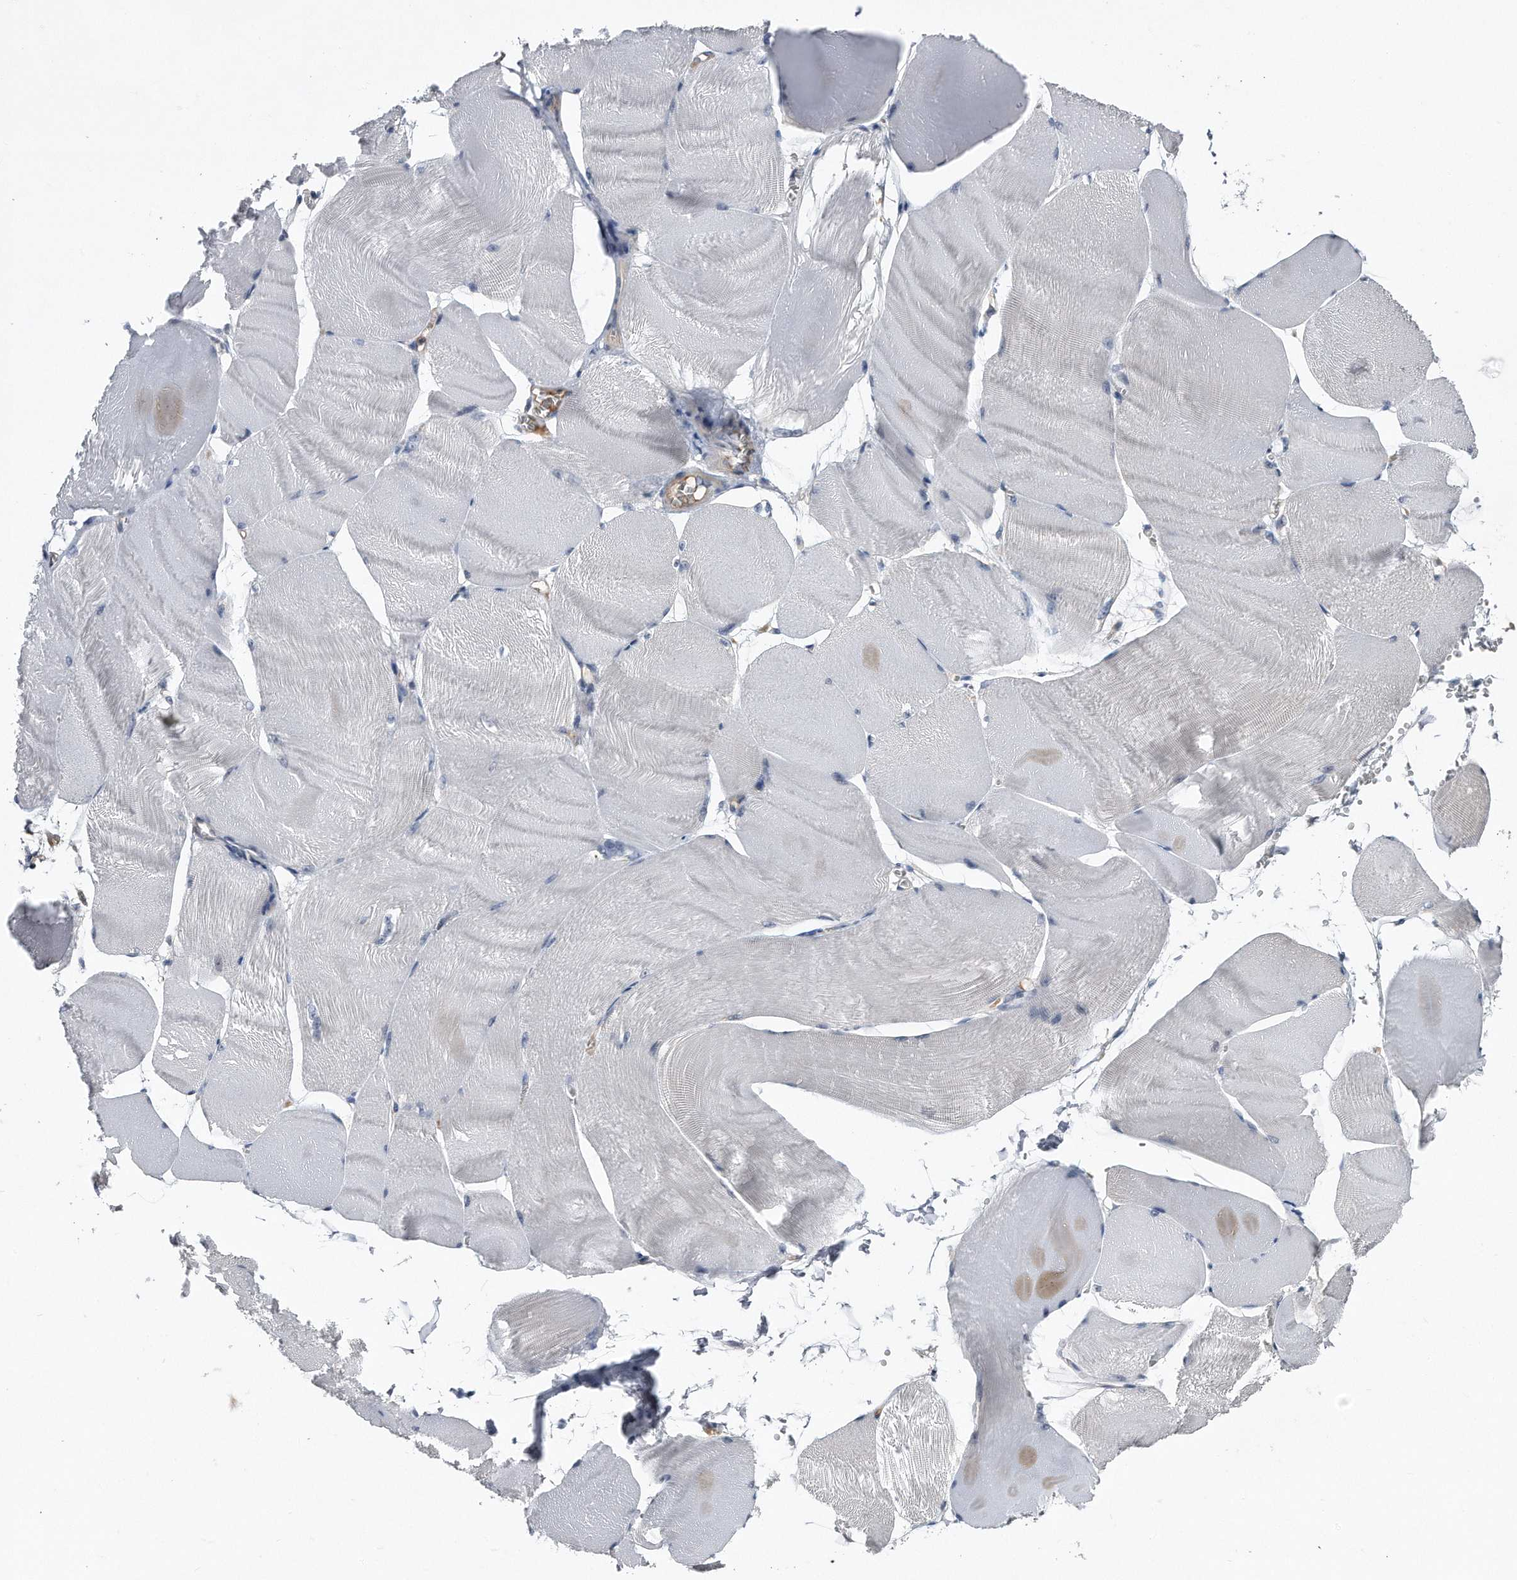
{"staining": {"intensity": "negative", "quantity": "none", "location": "none"}, "tissue": "skeletal muscle", "cell_type": "Myocytes", "image_type": "normal", "snomed": [{"axis": "morphology", "description": "Normal tissue, NOS"}, {"axis": "morphology", "description": "Basal cell carcinoma"}, {"axis": "topography", "description": "Skeletal muscle"}], "caption": "High power microscopy micrograph of an immunohistochemistry (IHC) micrograph of benign skeletal muscle, revealing no significant staining in myocytes. The staining was performed using DAB to visualize the protein expression in brown, while the nuclei were stained in blue with hematoxylin (Magnification: 20x).", "gene": "KCND3", "patient": {"sex": "female", "age": 64}}